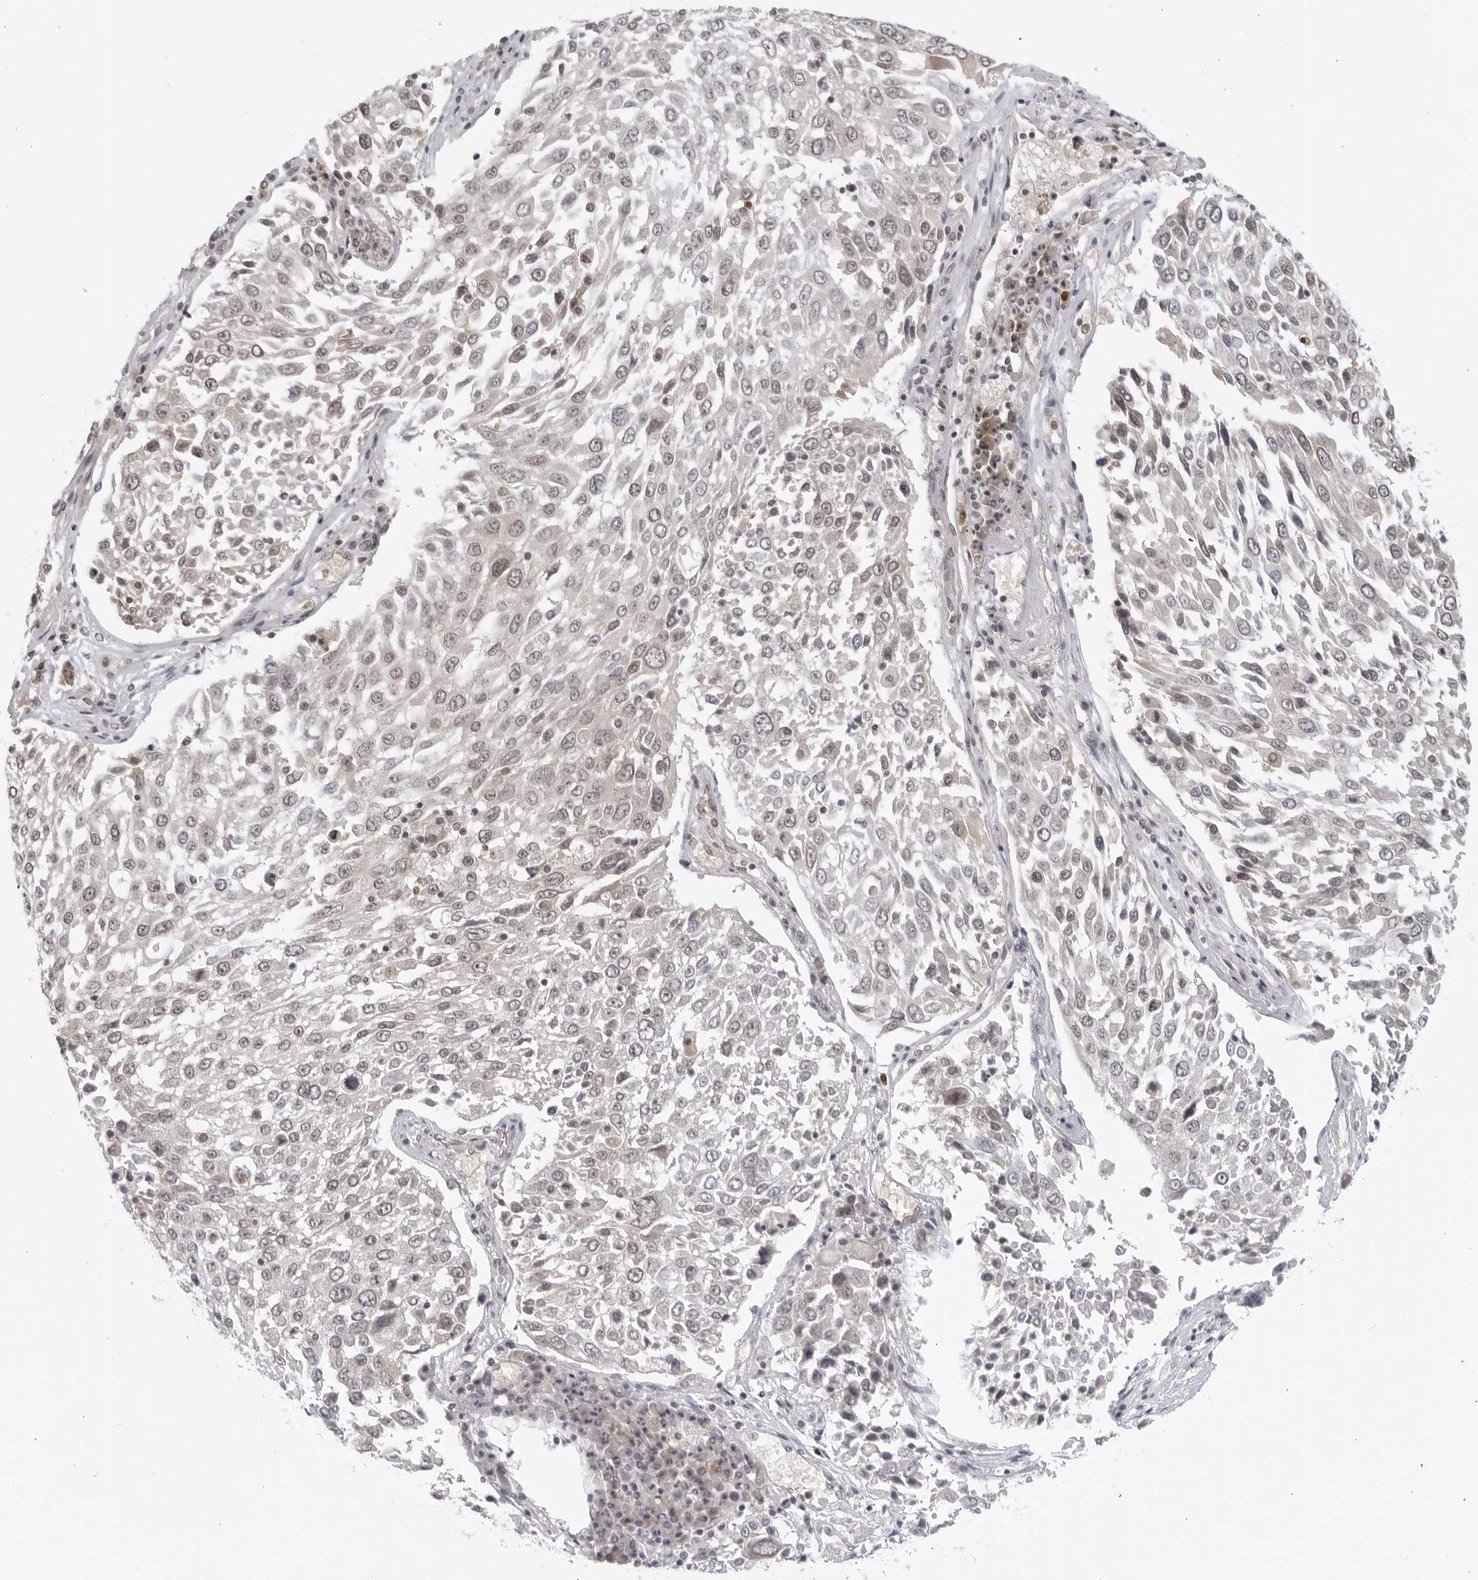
{"staining": {"intensity": "negative", "quantity": "none", "location": "none"}, "tissue": "lung cancer", "cell_type": "Tumor cells", "image_type": "cancer", "snomed": [{"axis": "morphology", "description": "Squamous cell carcinoma, NOS"}, {"axis": "topography", "description": "Lung"}], "caption": "IHC of human squamous cell carcinoma (lung) reveals no positivity in tumor cells.", "gene": "RAB11FIP3", "patient": {"sex": "male", "age": 65}}